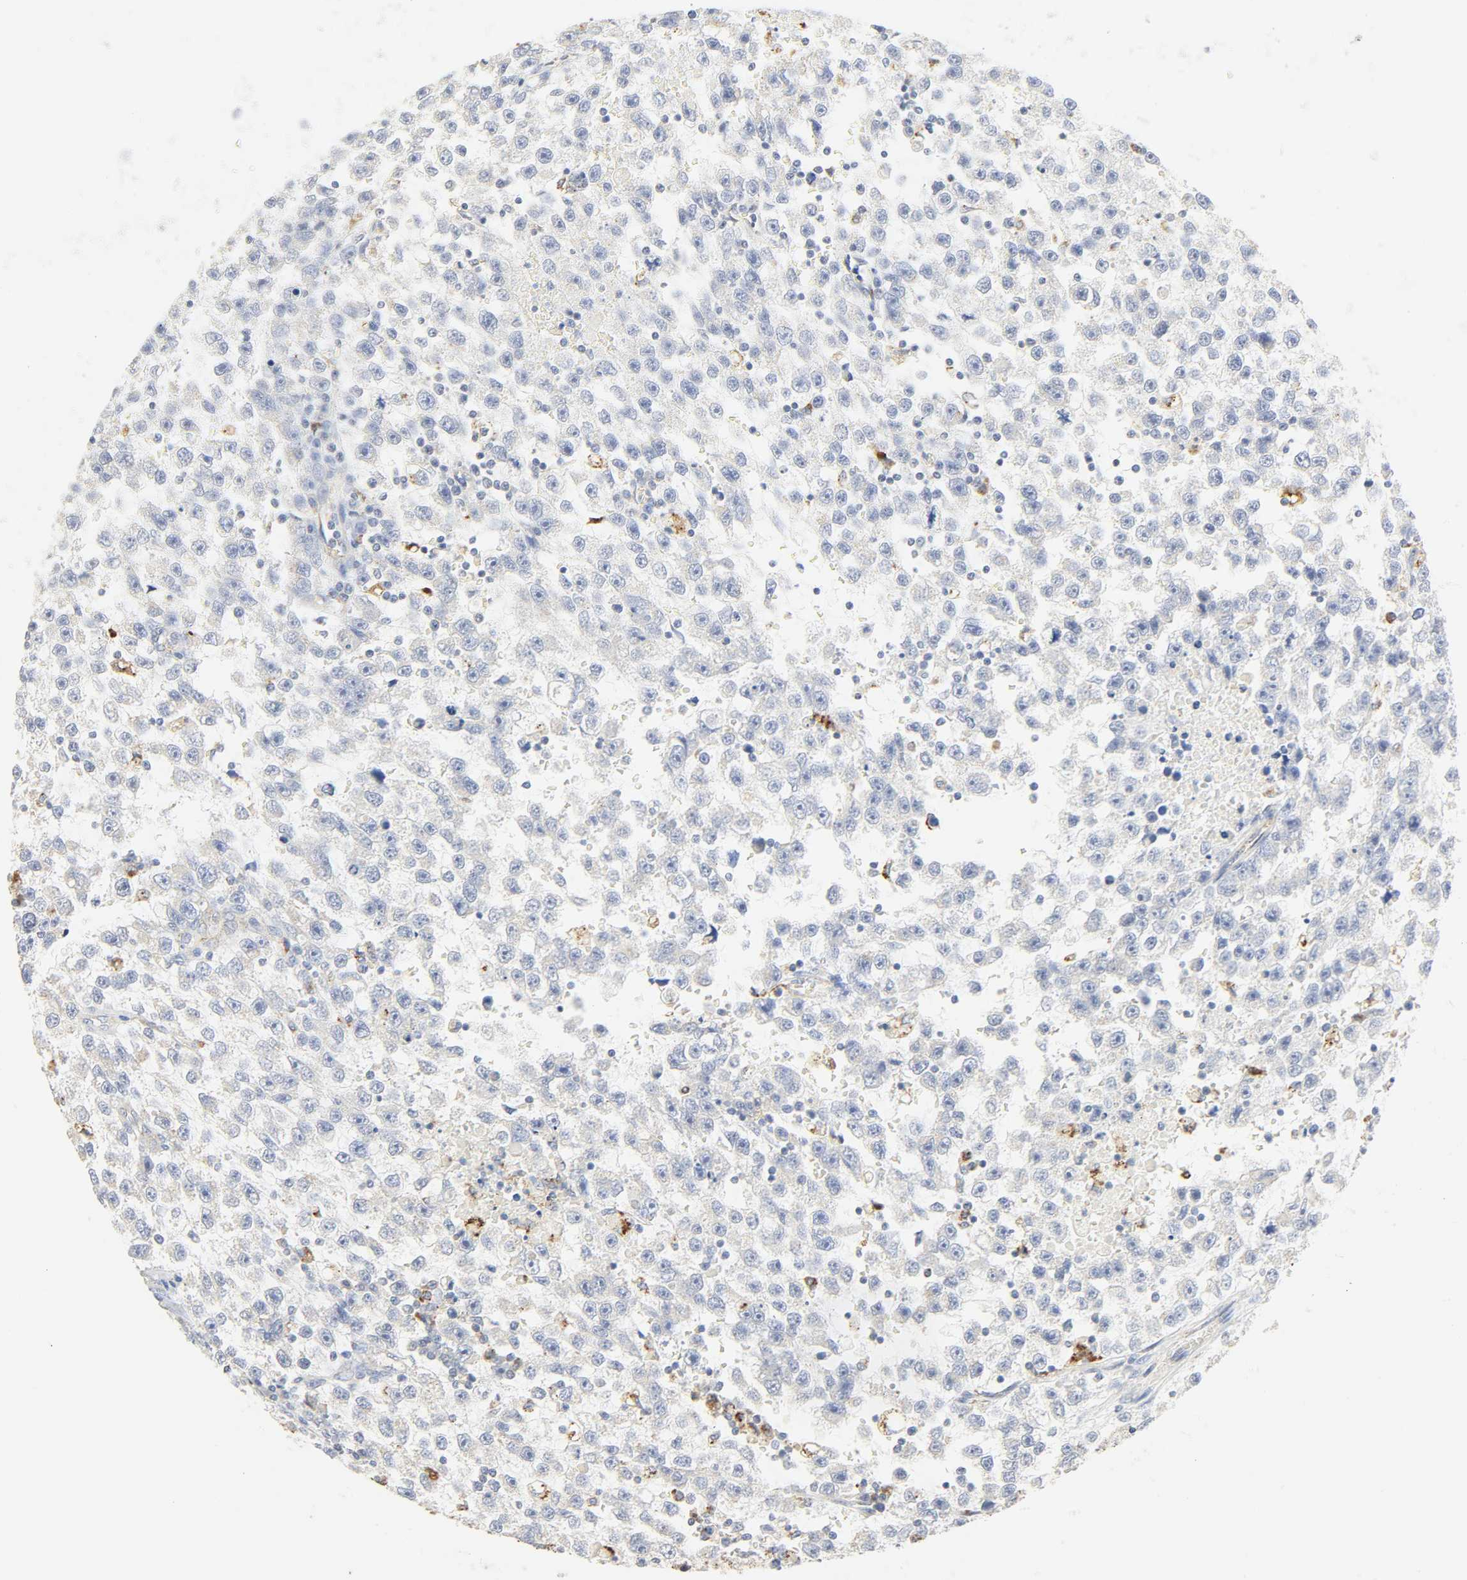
{"staining": {"intensity": "negative", "quantity": "none", "location": "none"}, "tissue": "testis cancer", "cell_type": "Tumor cells", "image_type": "cancer", "snomed": [{"axis": "morphology", "description": "Seminoma, NOS"}, {"axis": "topography", "description": "Testis"}], "caption": "Tumor cells show no significant protein staining in testis seminoma.", "gene": "CAMK2A", "patient": {"sex": "male", "age": 33}}